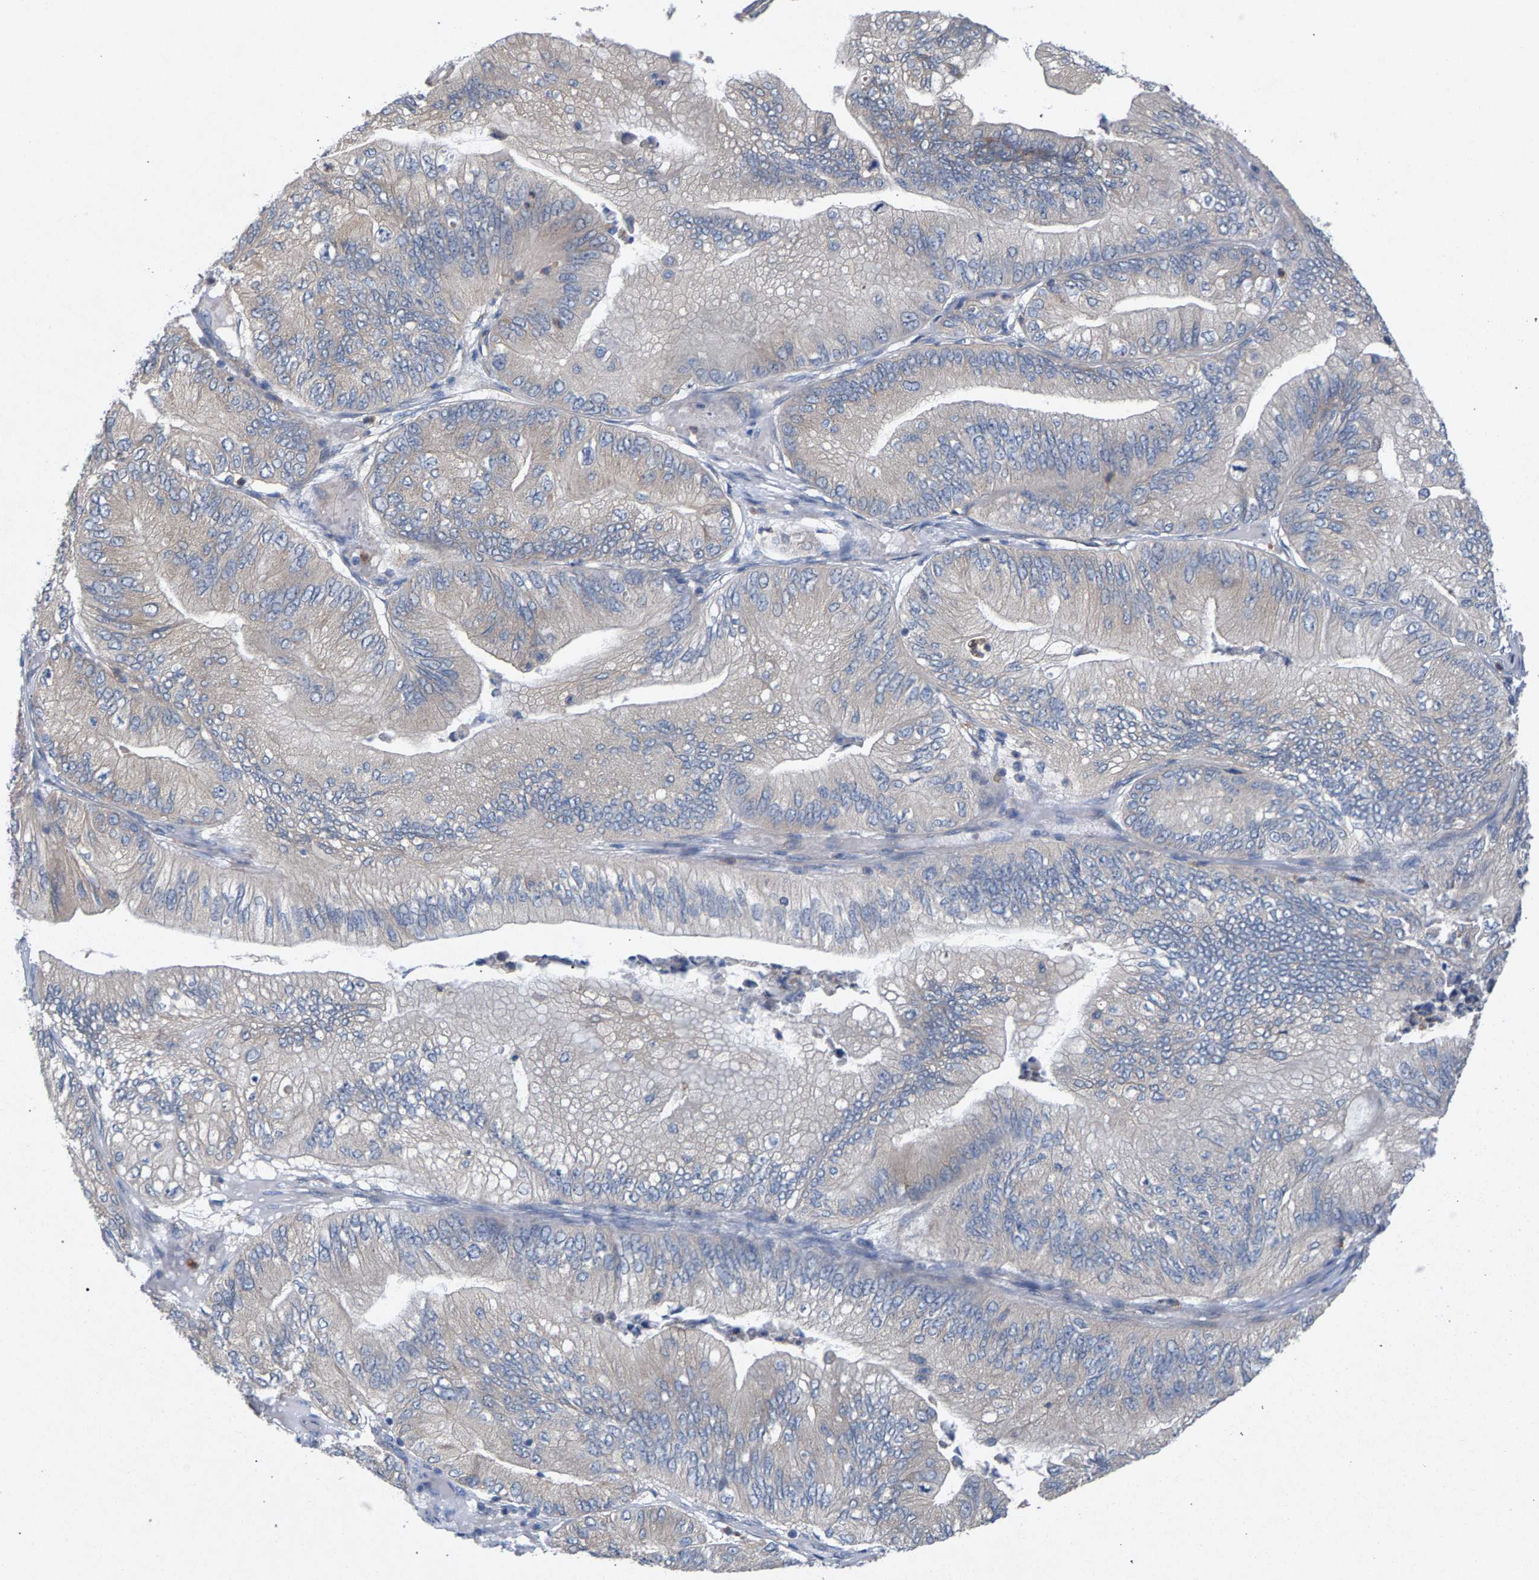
{"staining": {"intensity": "negative", "quantity": "none", "location": "none"}, "tissue": "ovarian cancer", "cell_type": "Tumor cells", "image_type": "cancer", "snomed": [{"axis": "morphology", "description": "Cystadenocarcinoma, mucinous, NOS"}, {"axis": "topography", "description": "Ovary"}], "caption": "Tumor cells are negative for protein expression in human mucinous cystadenocarcinoma (ovarian).", "gene": "MAMDC2", "patient": {"sex": "female", "age": 61}}